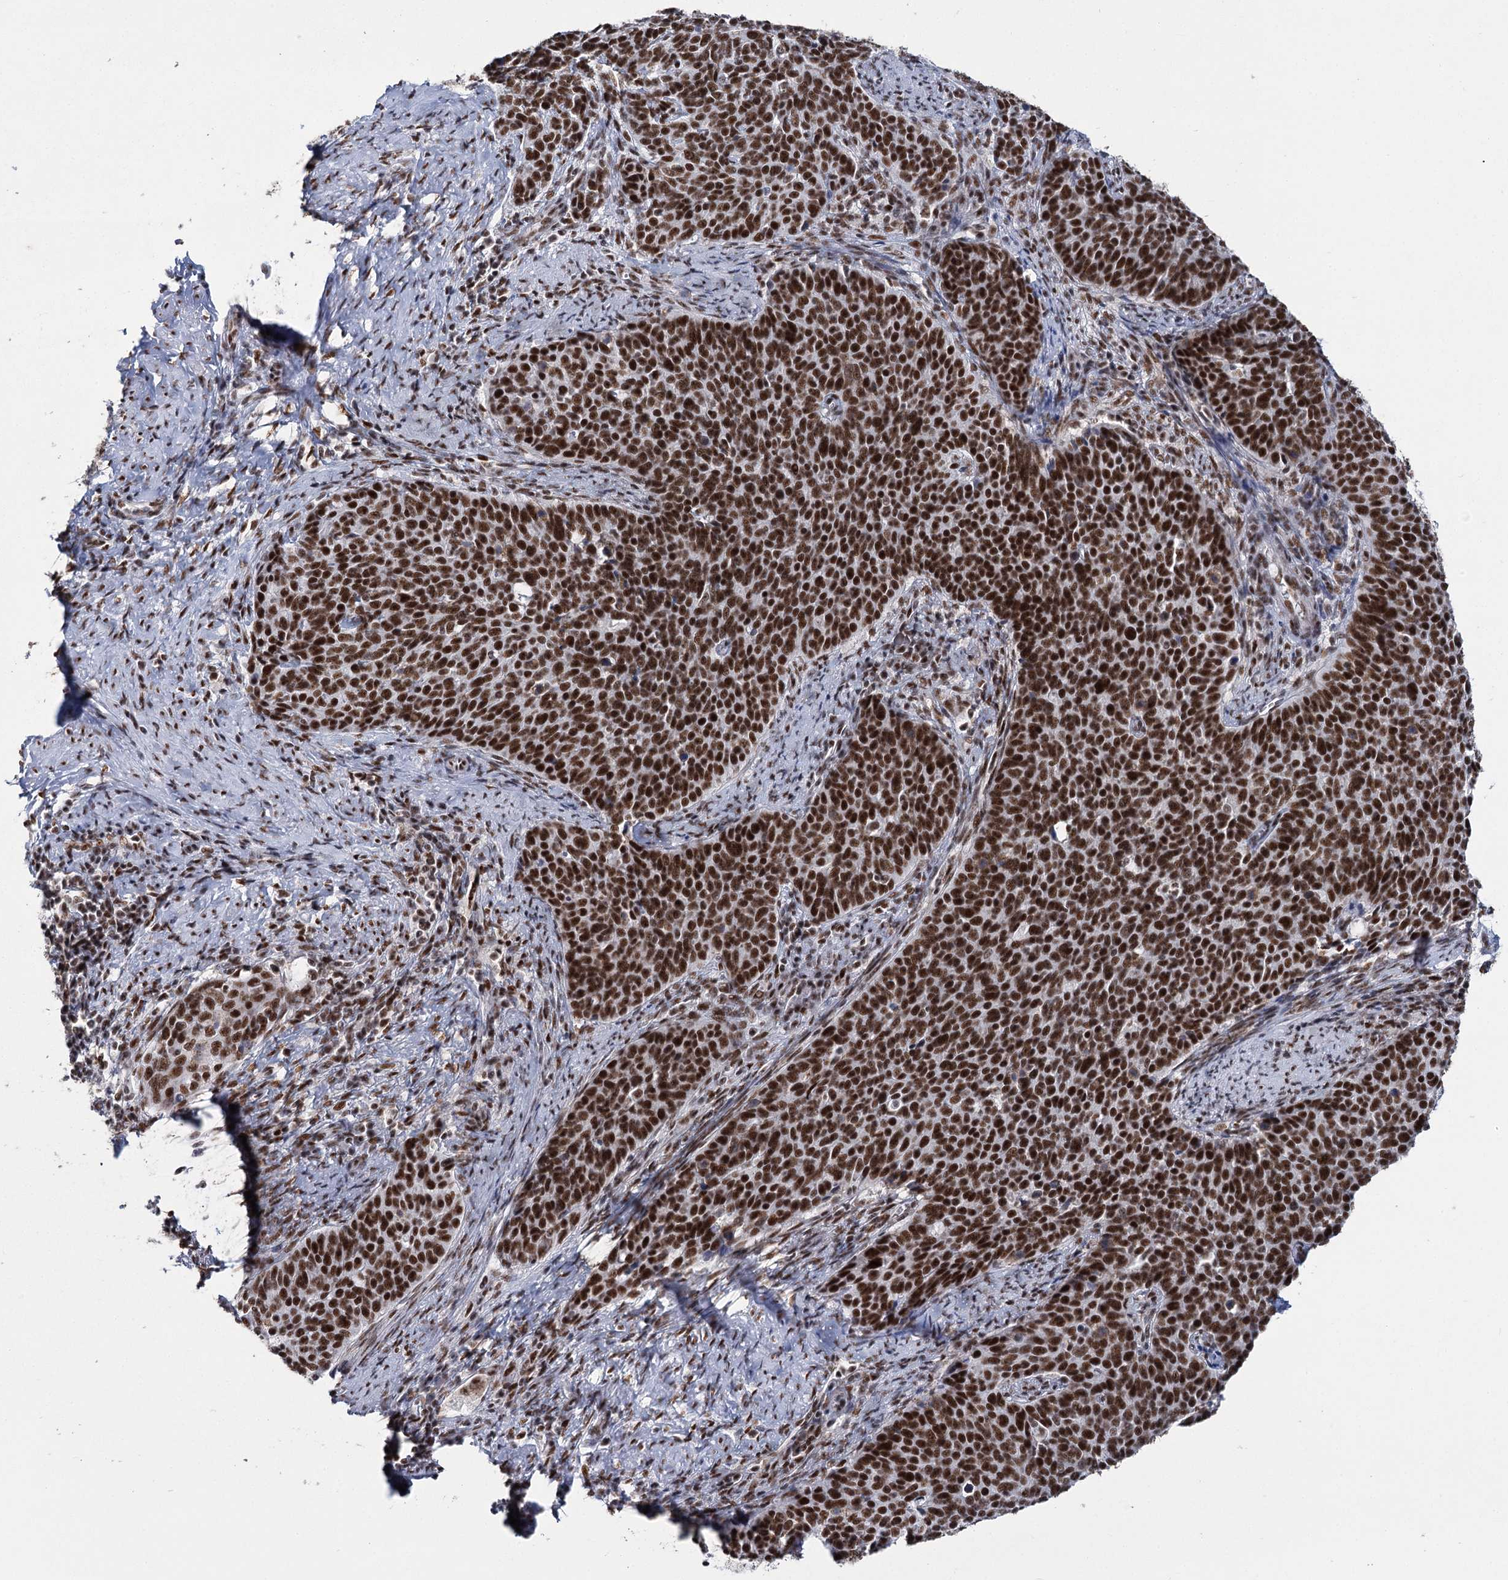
{"staining": {"intensity": "strong", "quantity": ">75%", "location": "nuclear"}, "tissue": "cervical cancer", "cell_type": "Tumor cells", "image_type": "cancer", "snomed": [{"axis": "morphology", "description": "Squamous cell carcinoma, NOS"}, {"axis": "topography", "description": "Cervix"}], "caption": "IHC micrograph of human squamous cell carcinoma (cervical) stained for a protein (brown), which exhibits high levels of strong nuclear staining in approximately >75% of tumor cells.", "gene": "SCAF8", "patient": {"sex": "female", "age": 39}}